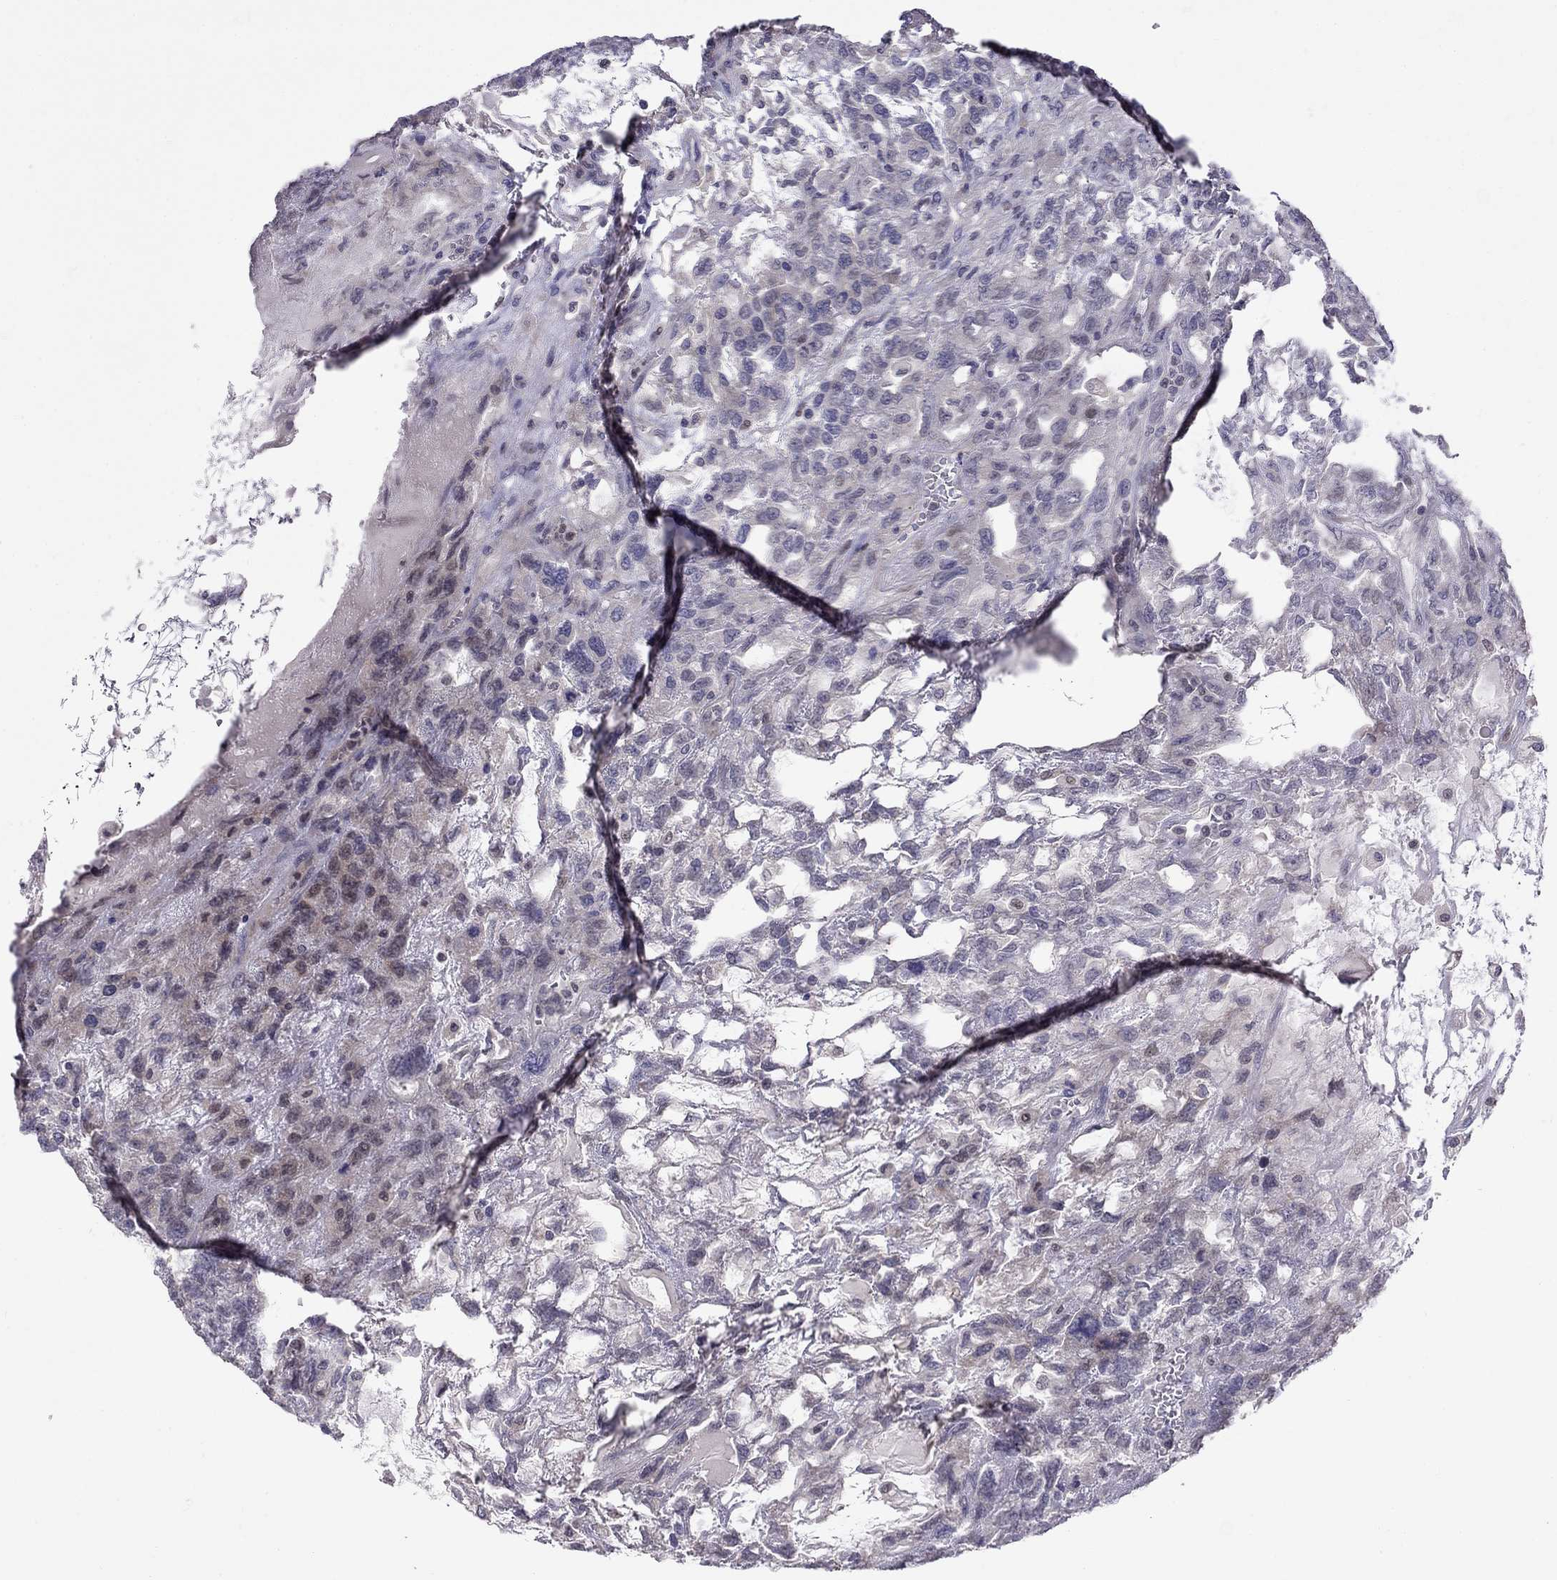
{"staining": {"intensity": "negative", "quantity": "none", "location": "none"}, "tissue": "testis cancer", "cell_type": "Tumor cells", "image_type": "cancer", "snomed": [{"axis": "morphology", "description": "Seminoma, NOS"}, {"axis": "topography", "description": "Testis"}], "caption": "This is an immunohistochemistry photomicrograph of human testis cancer. There is no staining in tumor cells.", "gene": "LRRC39", "patient": {"sex": "male", "age": 52}}